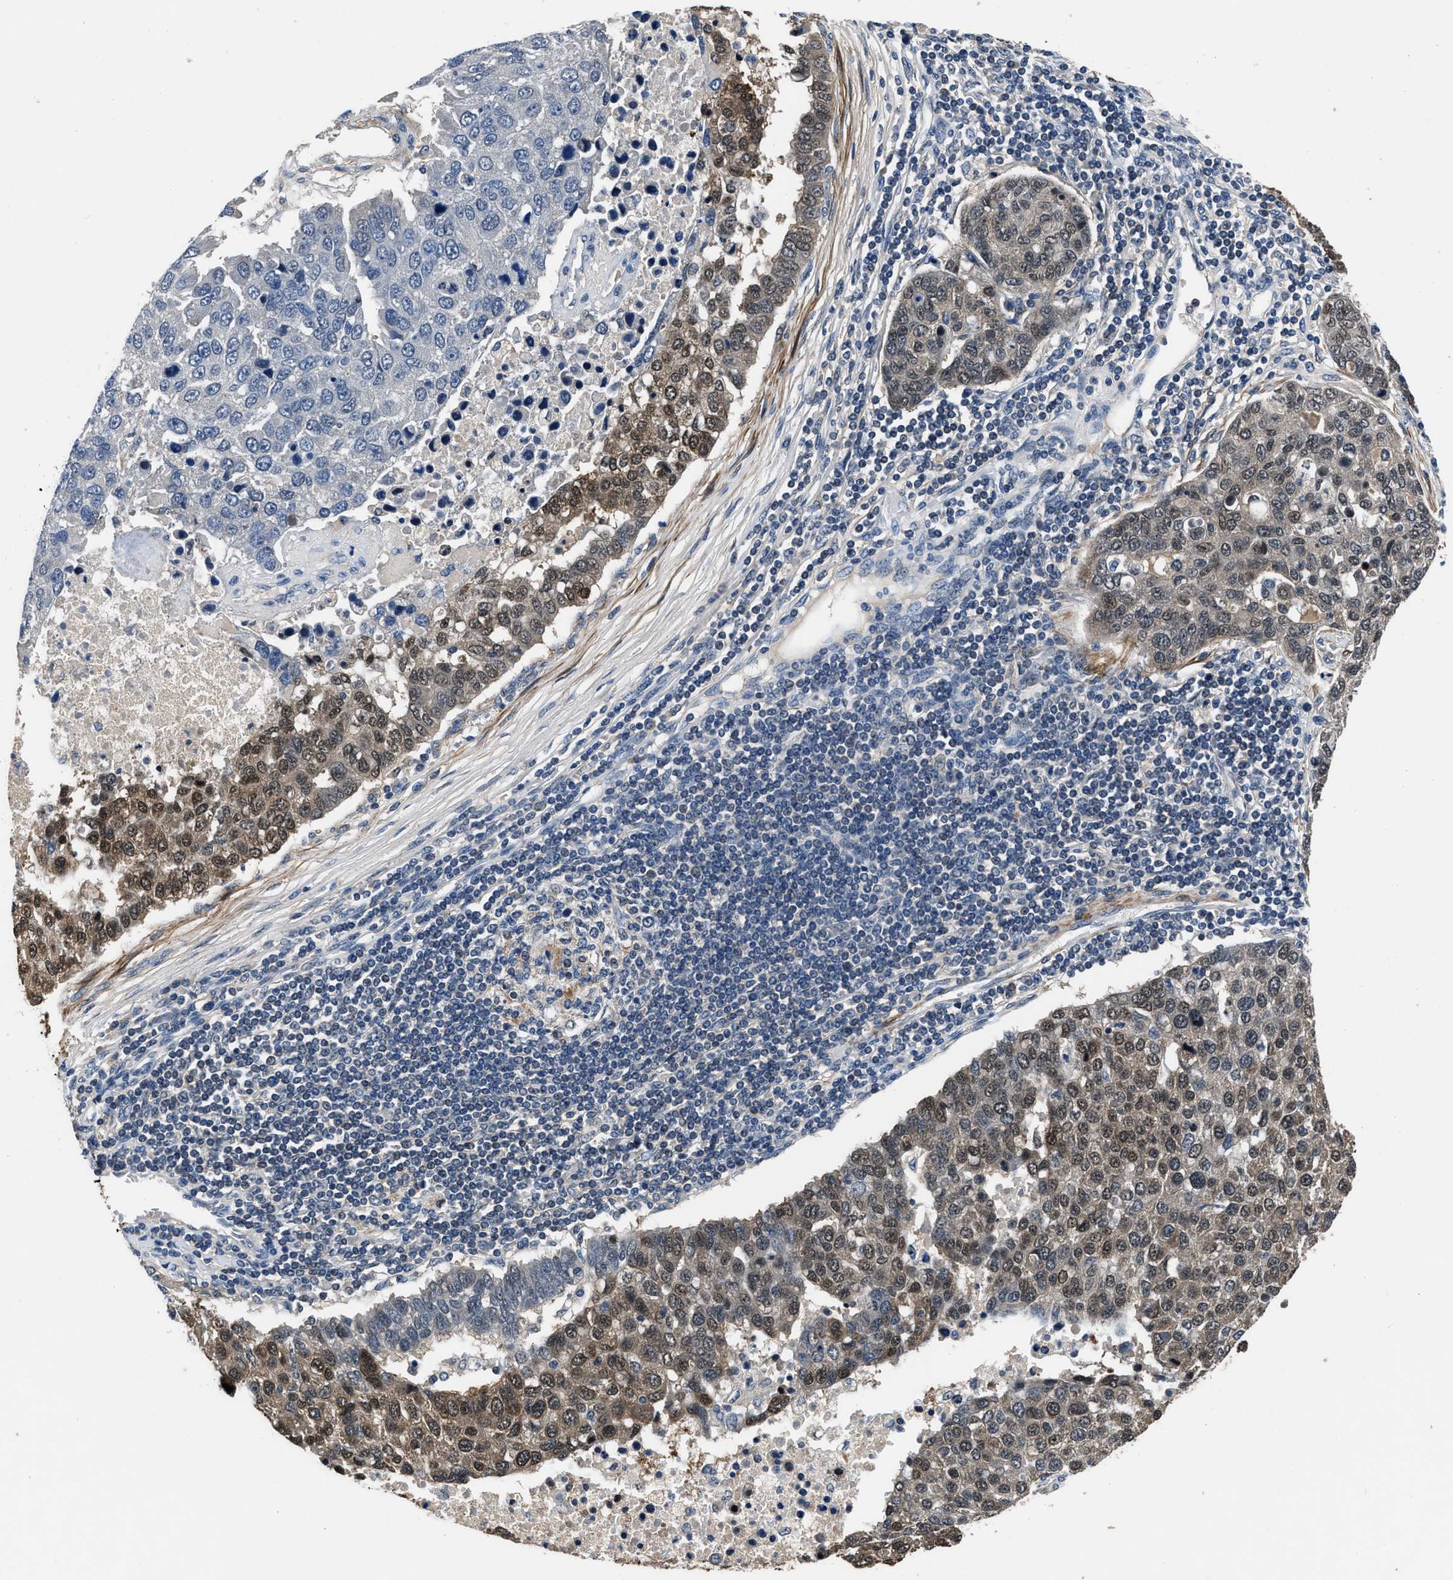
{"staining": {"intensity": "moderate", "quantity": "25%-75%", "location": "cytoplasmic/membranous,nuclear"}, "tissue": "pancreatic cancer", "cell_type": "Tumor cells", "image_type": "cancer", "snomed": [{"axis": "morphology", "description": "Adenocarcinoma, NOS"}, {"axis": "topography", "description": "Pancreas"}], "caption": "The immunohistochemical stain highlights moderate cytoplasmic/membranous and nuclear staining in tumor cells of pancreatic adenocarcinoma tissue.", "gene": "LANCL2", "patient": {"sex": "female", "age": 61}}